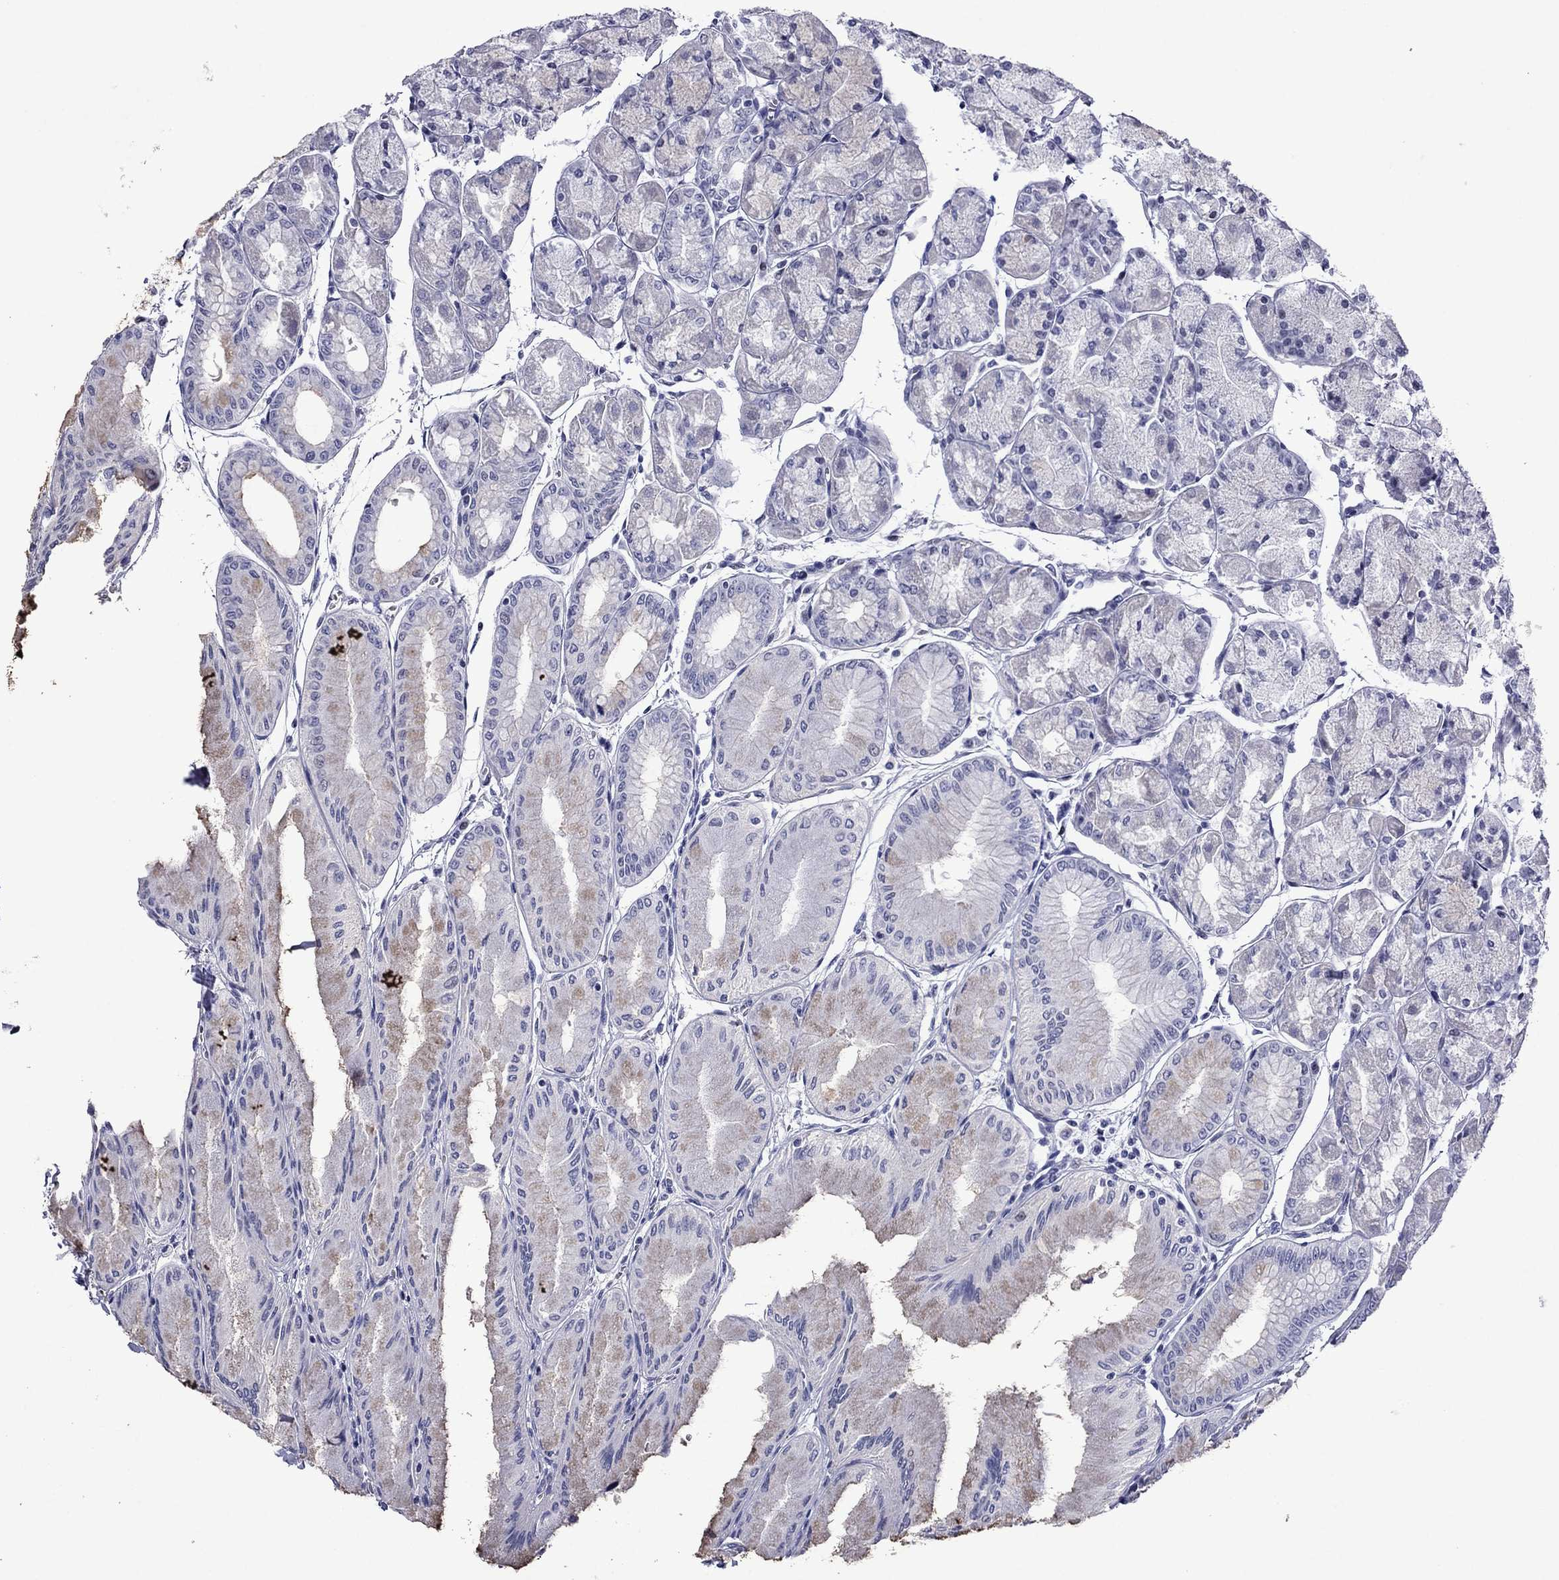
{"staining": {"intensity": "weak", "quantity": "25%-75%", "location": "cytoplasmic/membranous"}, "tissue": "stomach", "cell_type": "Glandular cells", "image_type": "normal", "snomed": [{"axis": "morphology", "description": "Normal tissue, NOS"}, {"axis": "topography", "description": "Stomach, upper"}], "caption": "DAB (3,3'-diaminobenzidine) immunohistochemical staining of normal stomach shows weak cytoplasmic/membranous protein expression in approximately 25%-75% of glandular cells.", "gene": "PIWIL1", "patient": {"sex": "male", "age": 60}}